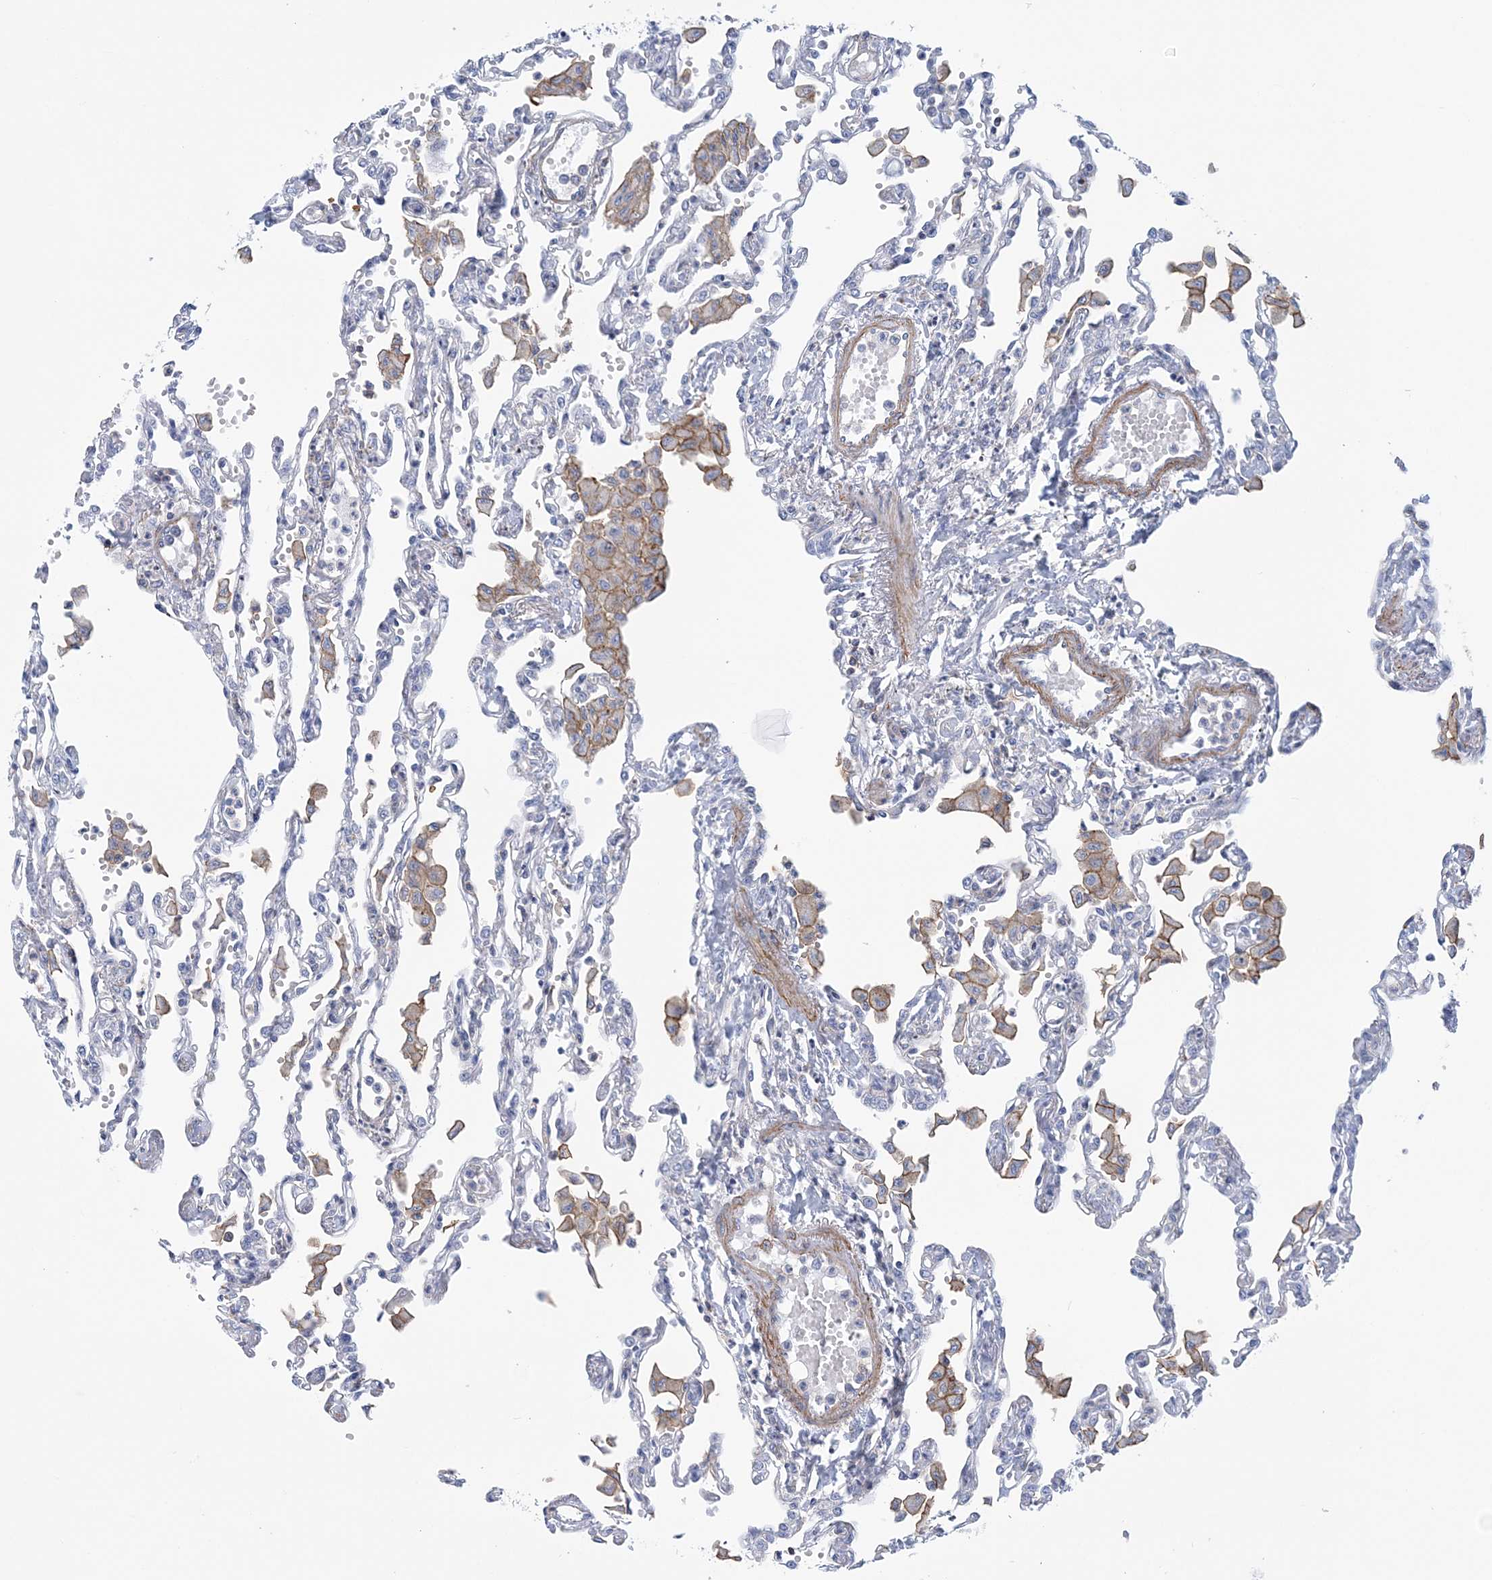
{"staining": {"intensity": "negative", "quantity": "none", "location": "none"}, "tissue": "lung", "cell_type": "Alveolar cells", "image_type": "normal", "snomed": [{"axis": "morphology", "description": "Normal tissue, NOS"}, {"axis": "topography", "description": "Bronchus"}, {"axis": "topography", "description": "Lung"}], "caption": "High magnification brightfield microscopy of unremarkable lung stained with DAB (3,3'-diaminobenzidine) (brown) and counterstained with hematoxylin (blue): alveolar cells show no significant positivity. (DAB IHC, high magnification).", "gene": "C11orf21", "patient": {"sex": "female", "age": 49}}